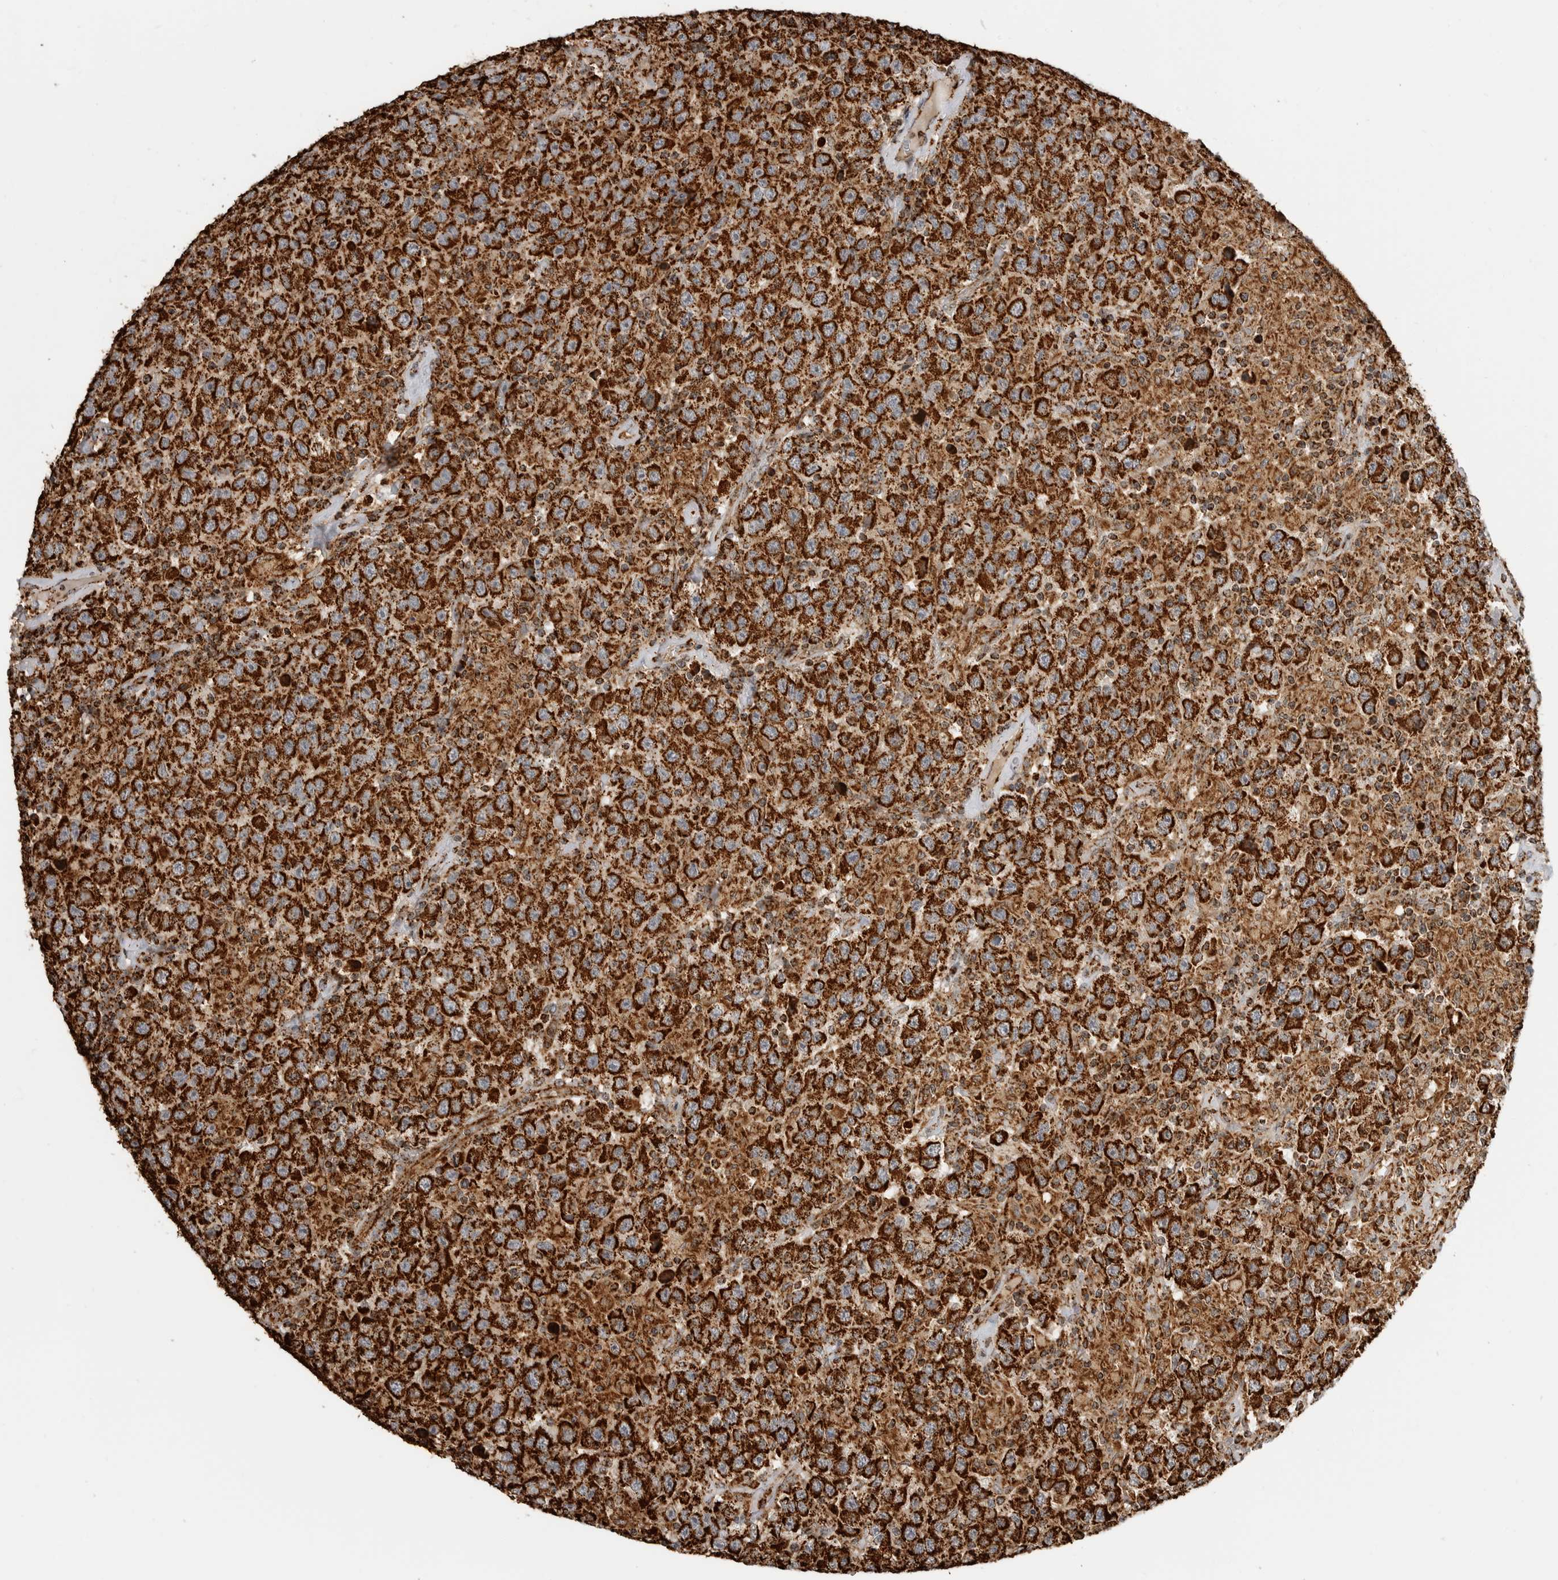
{"staining": {"intensity": "strong", "quantity": ">75%", "location": "cytoplasmic/membranous"}, "tissue": "testis cancer", "cell_type": "Tumor cells", "image_type": "cancer", "snomed": [{"axis": "morphology", "description": "Seminoma, NOS"}, {"axis": "topography", "description": "Testis"}], "caption": "IHC (DAB) staining of human seminoma (testis) displays strong cytoplasmic/membranous protein positivity in approximately >75% of tumor cells.", "gene": "BMP2K", "patient": {"sex": "male", "age": 41}}